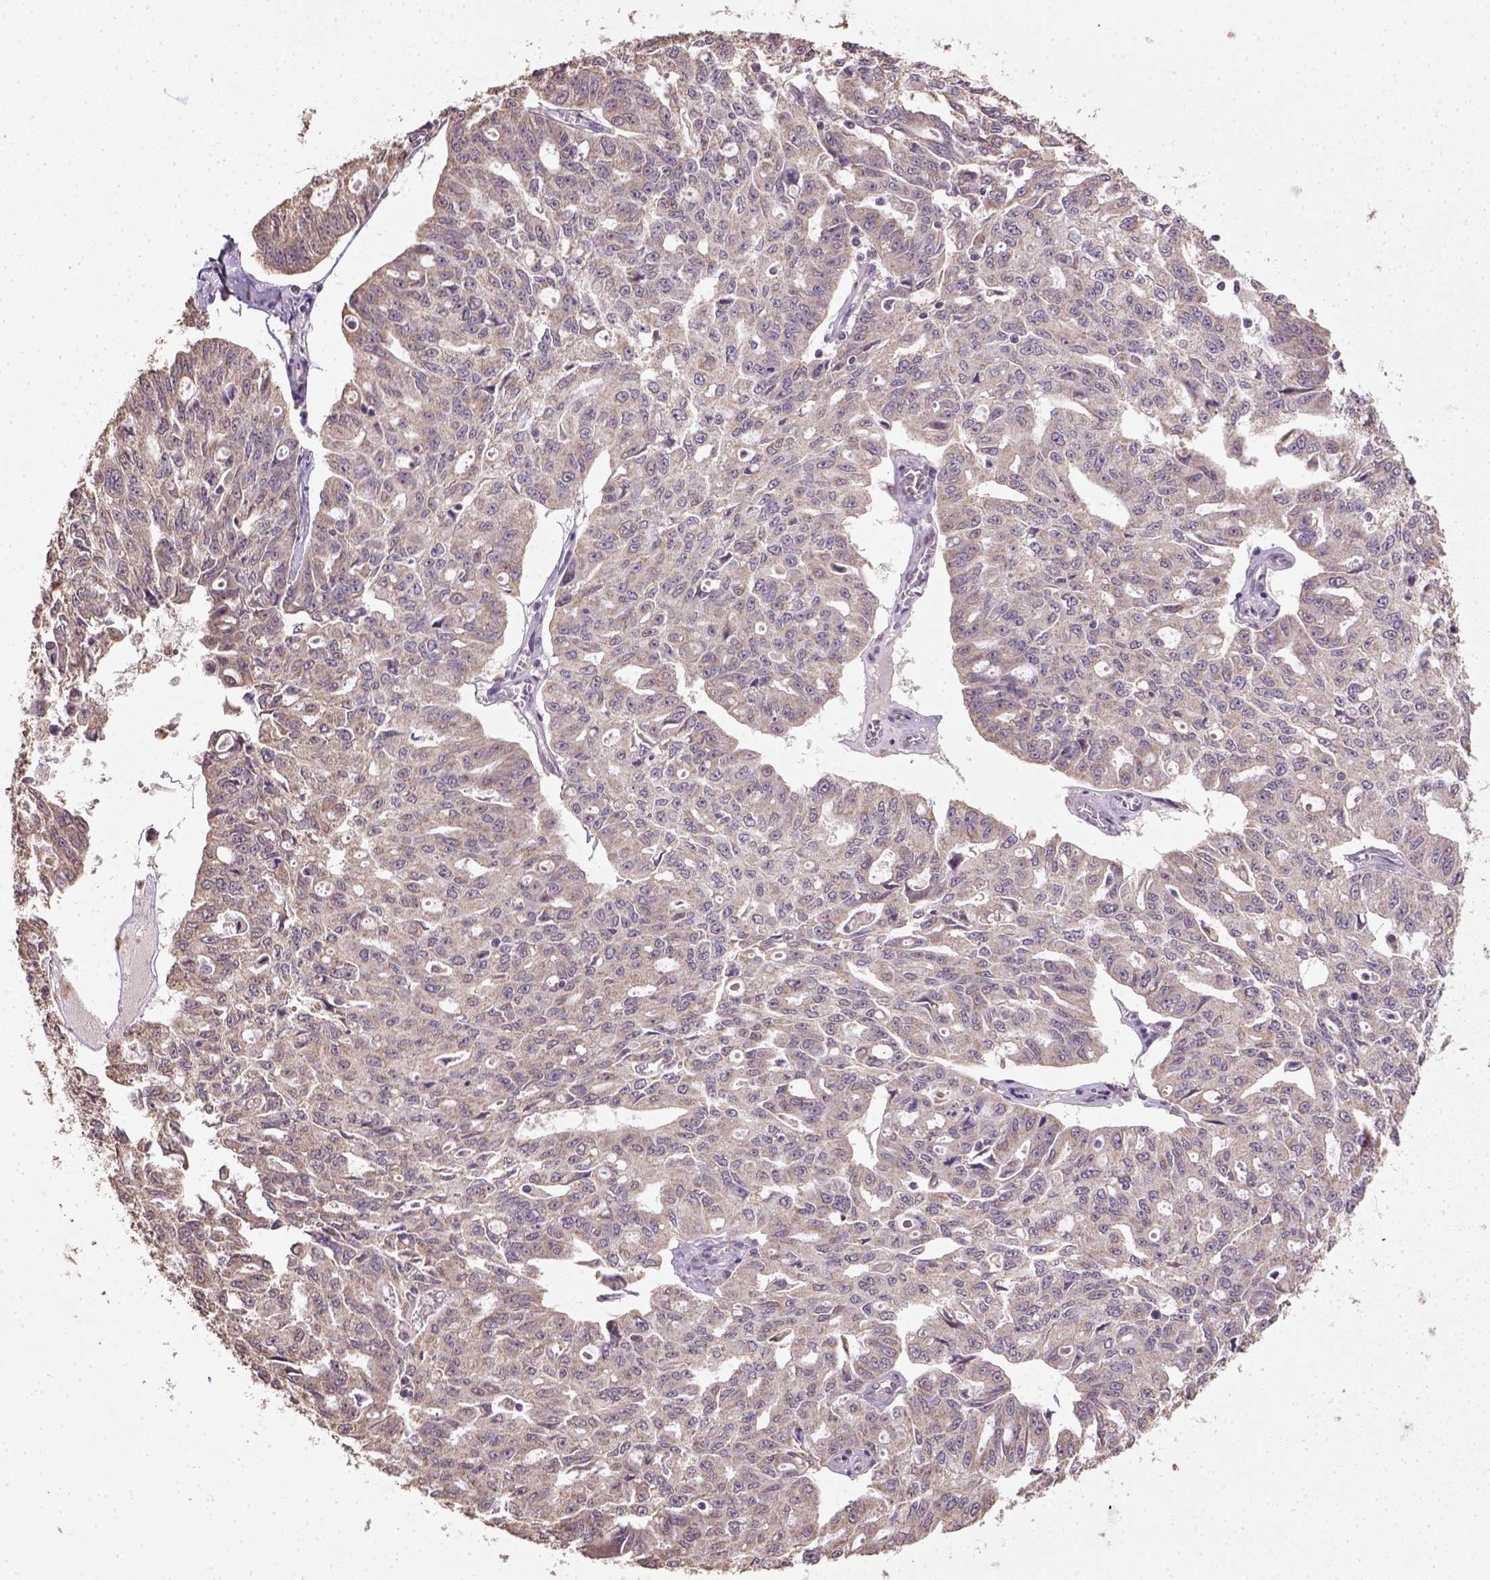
{"staining": {"intensity": "weak", "quantity": ">75%", "location": "cytoplasmic/membranous"}, "tissue": "ovarian cancer", "cell_type": "Tumor cells", "image_type": "cancer", "snomed": [{"axis": "morphology", "description": "Carcinoma, endometroid"}, {"axis": "topography", "description": "Ovary"}], "caption": "This photomicrograph shows immunohistochemistry staining of human ovarian cancer, with low weak cytoplasmic/membranous staining in approximately >75% of tumor cells.", "gene": "NUDT10", "patient": {"sex": "female", "age": 65}}